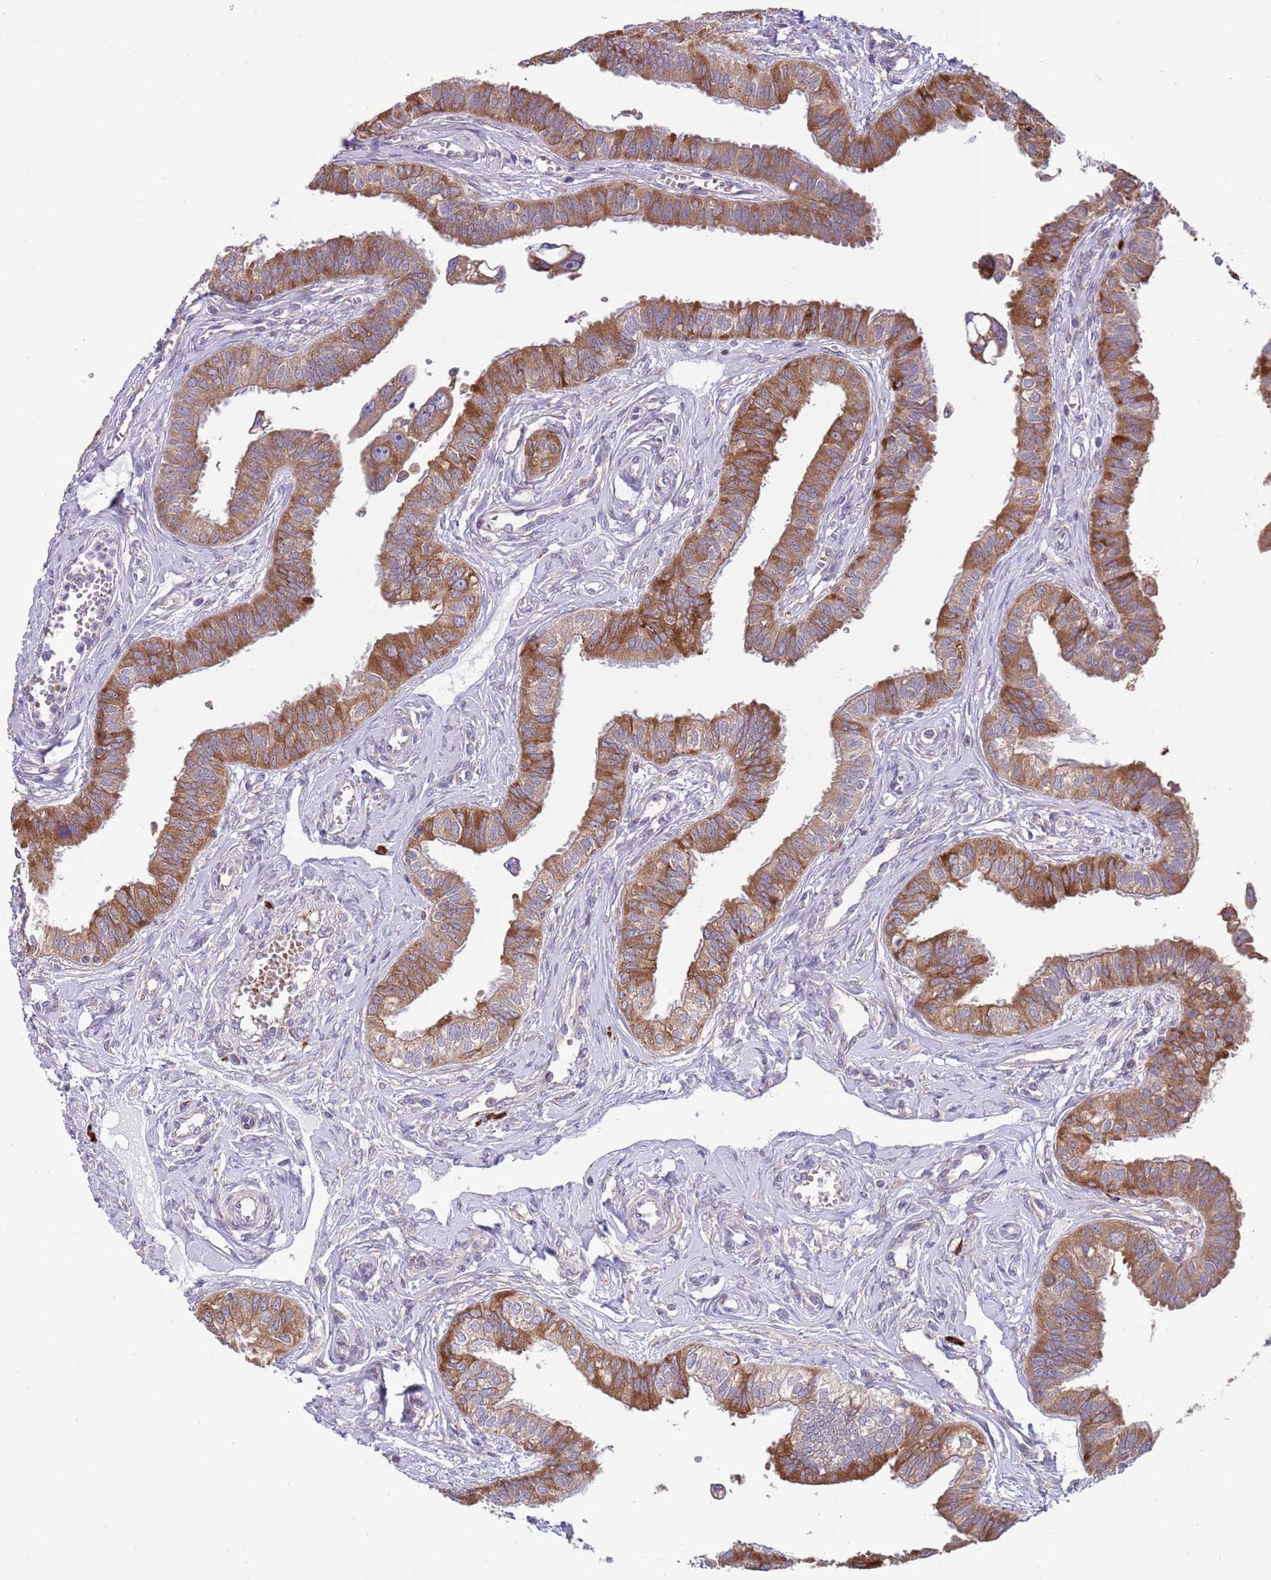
{"staining": {"intensity": "moderate", "quantity": ">75%", "location": "cytoplasmic/membranous"}, "tissue": "fallopian tube", "cell_type": "Glandular cells", "image_type": "normal", "snomed": [{"axis": "morphology", "description": "Normal tissue, NOS"}, {"axis": "morphology", "description": "Carcinoma, NOS"}, {"axis": "topography", "description": "Fallopian tube"}, {"axis": "topography", "description": "Ovary"}], "caption": "Human fallopian tube stained for a protein (brown) exhibits moderate cytoplasmic/membranous positive expression in approximately >75% of glandular cells.", "gene": "DAND5", "patient": {"sex": "female", "age": 59}}